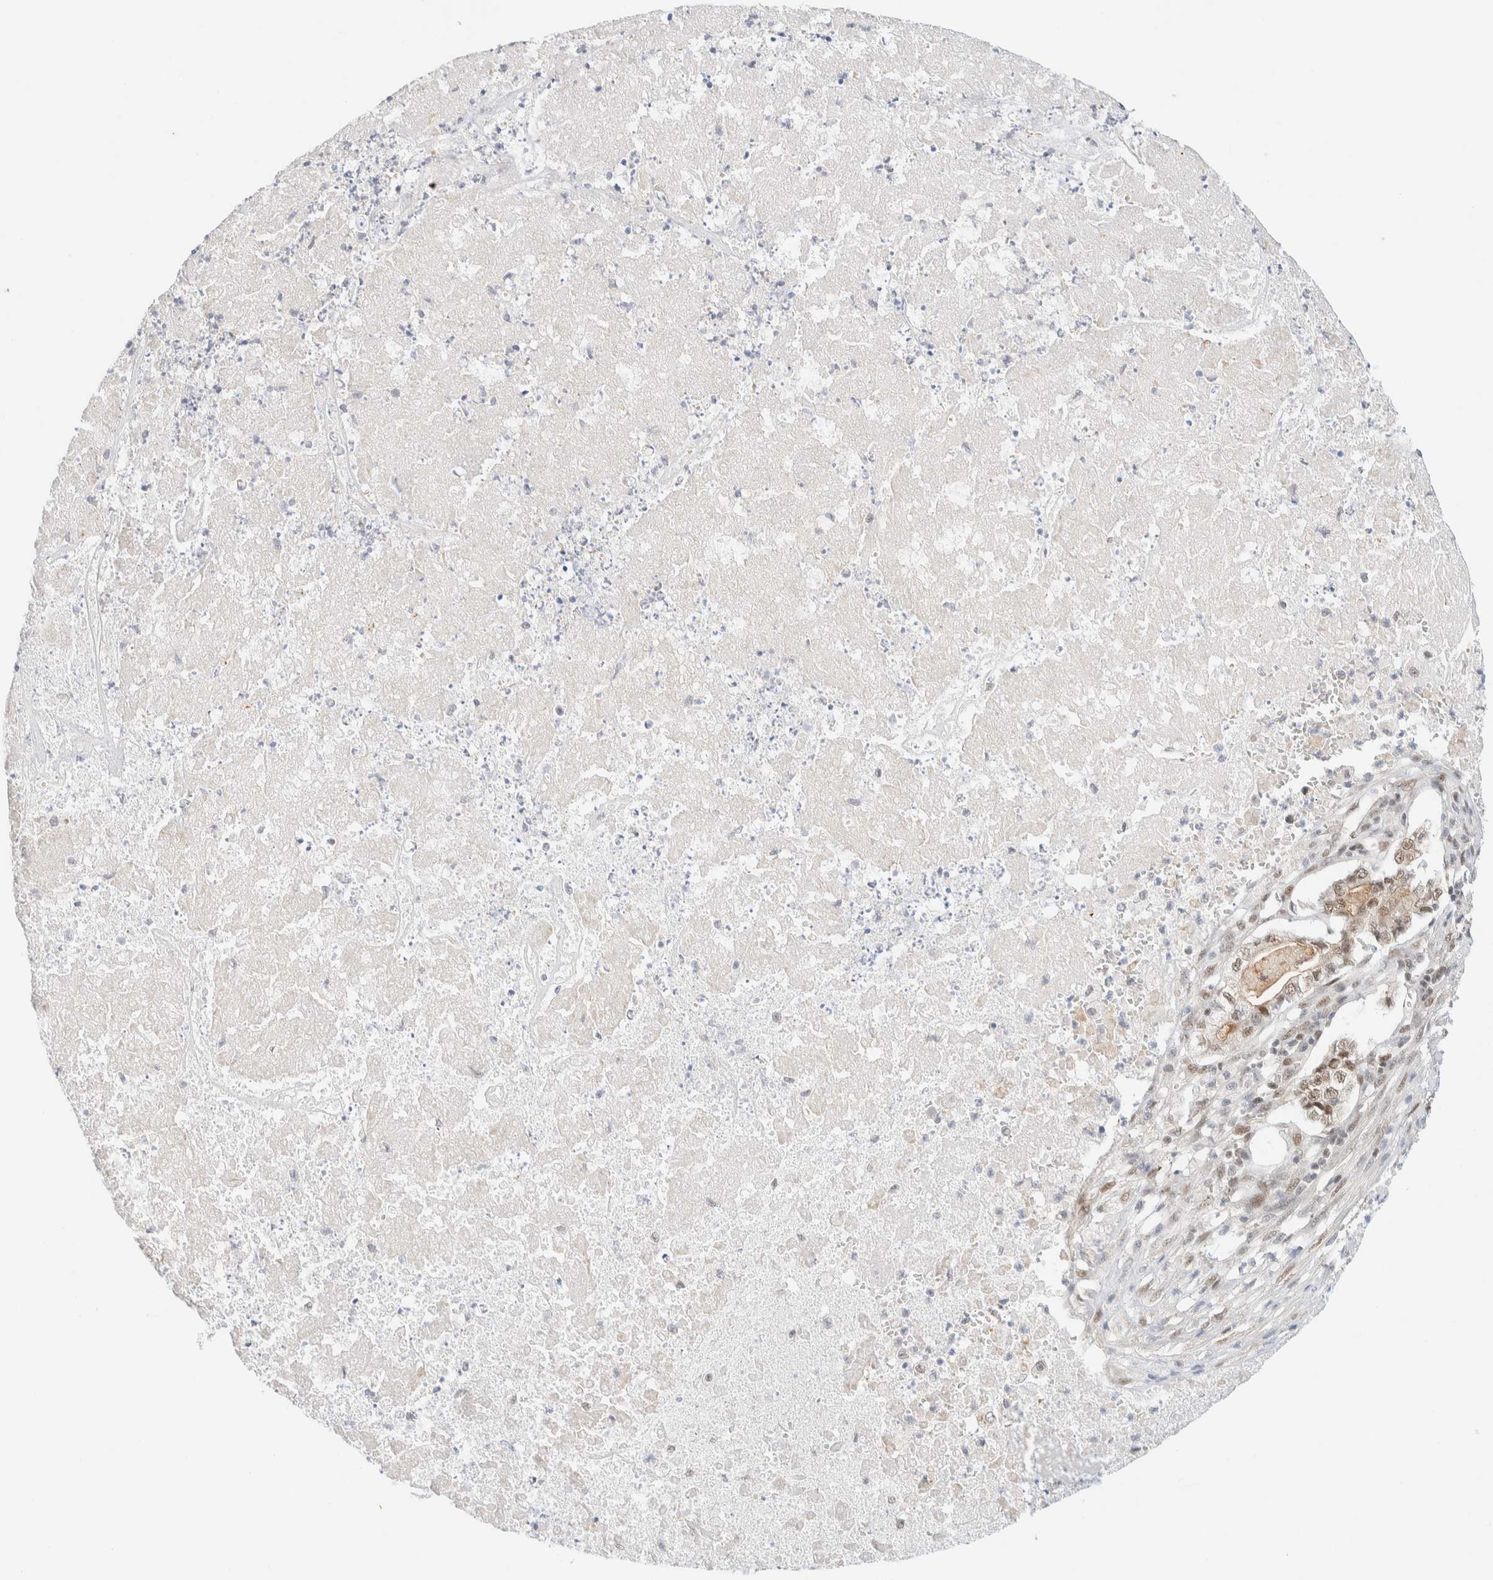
{"staining": {"intensity": "weak", "quantity": ">75%", "location": "nuclear"}, "tissue": "pancreatic cancer", "cell_type": "Tumor cells", "image_type": "cancer", "snomed": [{"axis": "morphology", "description": "Adenocarcinoma, NOS"}, {"axis": "topography", "description": "Pancreas"}], "caption": "The histopathology image displays staining of adenocarcinoma (pancreatic), revealing weak nuclear protein expression (brown color) within tumor cells. The protein is stained brown, and the nuclei are stained in blue (DAB IHC with brightfield microscopy, high magnification).", "gene": "PYGO2", "patient": {"sex": "male", "age": 50}}